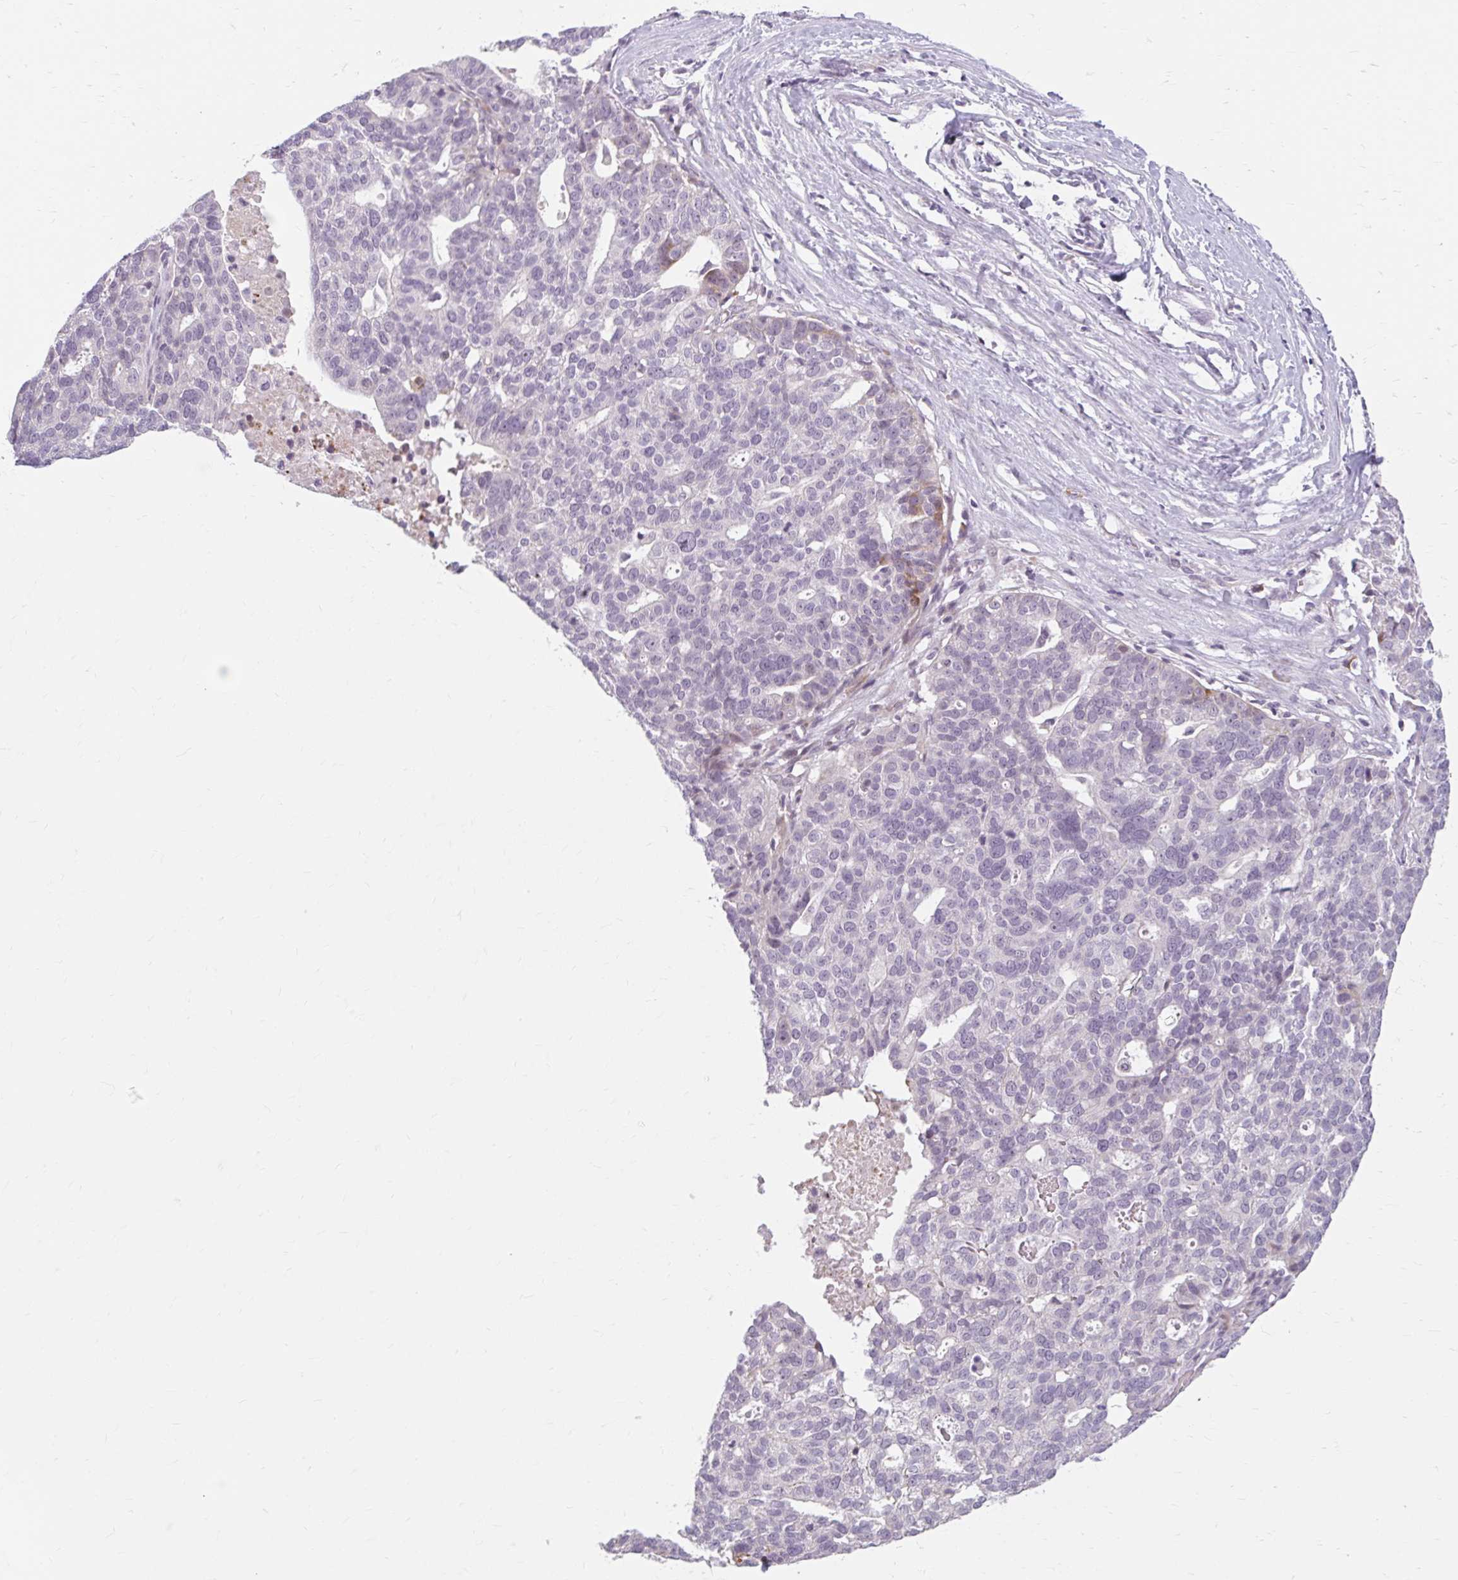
{"staining": {"intensity": "moderate", "quantity": "<25%", "location": "cytoplasmic/membranous"}, "tissue": "ovarian cancer", "cell_type": "Tumor cells", "image_type": "cancer", "snomed": [{"axis": "morphology", "description": "Cystadenocarcinoma, serous, NOS"}, {"axis": "topography", "description": "Ovary"}], "caption": "Protein positivity by IHC shows moderate cytoplasmic/membranous positivity in approximately <25% of tumor cells in serous cystadenocarcinoma (ovarian). (Brightfield microscopy of DAB IHC at high magnification).", "gene": "ZFYVE26", "patient": {"sex": "female", "age": 59}}